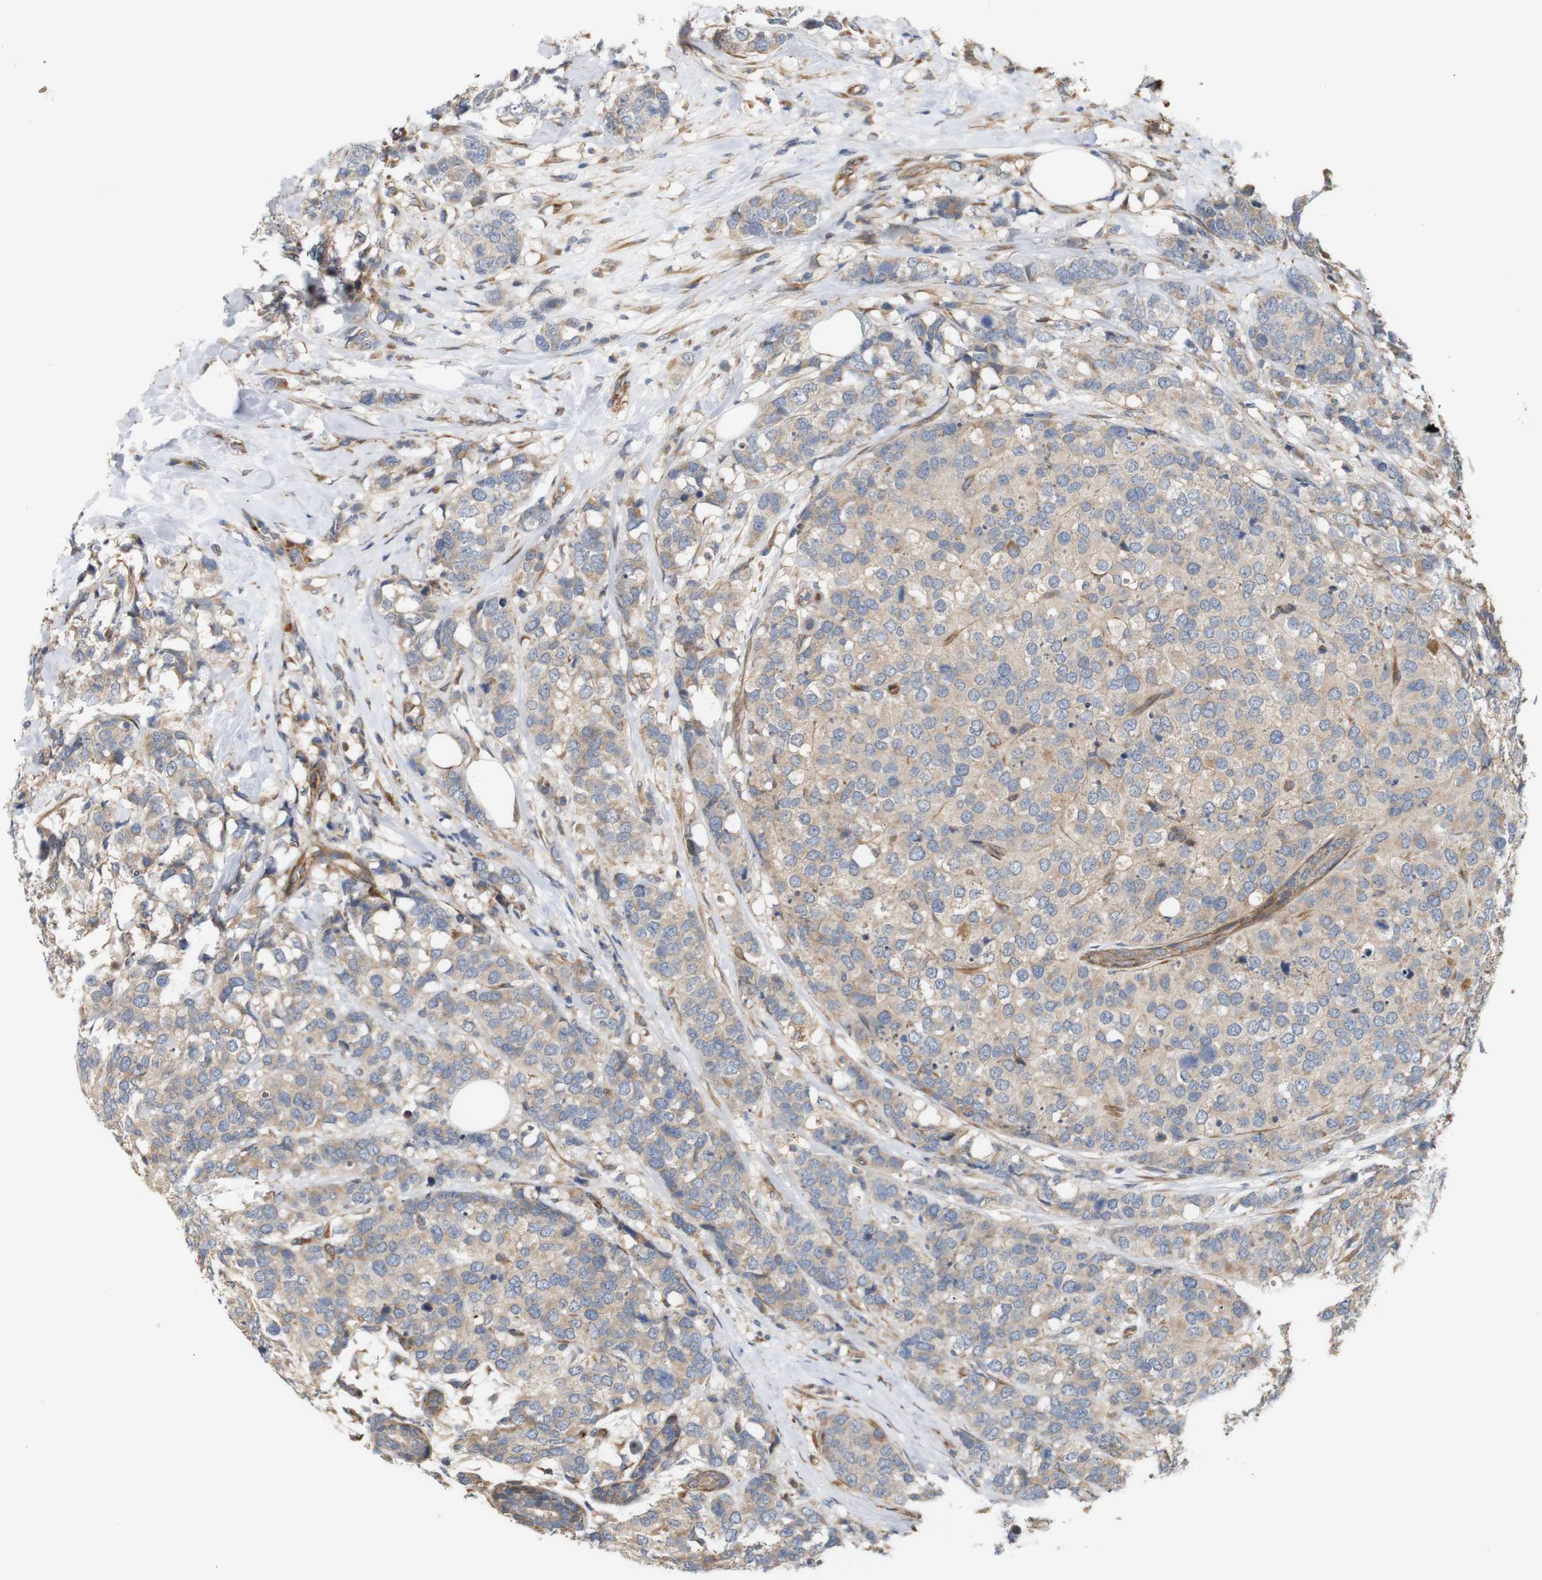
{"staining": {"intensity": "moderate", "quantity": ">75%", "location": "cytoplasmic/membranous"}, "tissue": "breast cancer", "cell_type": "Tumor cells", "image_type": "cancer", "snomed": [{"axis": "morphology", "description": "Lobular carcinoma"}, {"axis": "topography", "description": "Breast"}], "caption": "Immunohistochemistry (DAB) staining of human lobular carcinoma (breast) reveals moderate cytoplasmic/membranous protein staining in about >75% of tumor cells.", "gene": "RPTOR", "patient": {"sex": "female", "age": 59}}